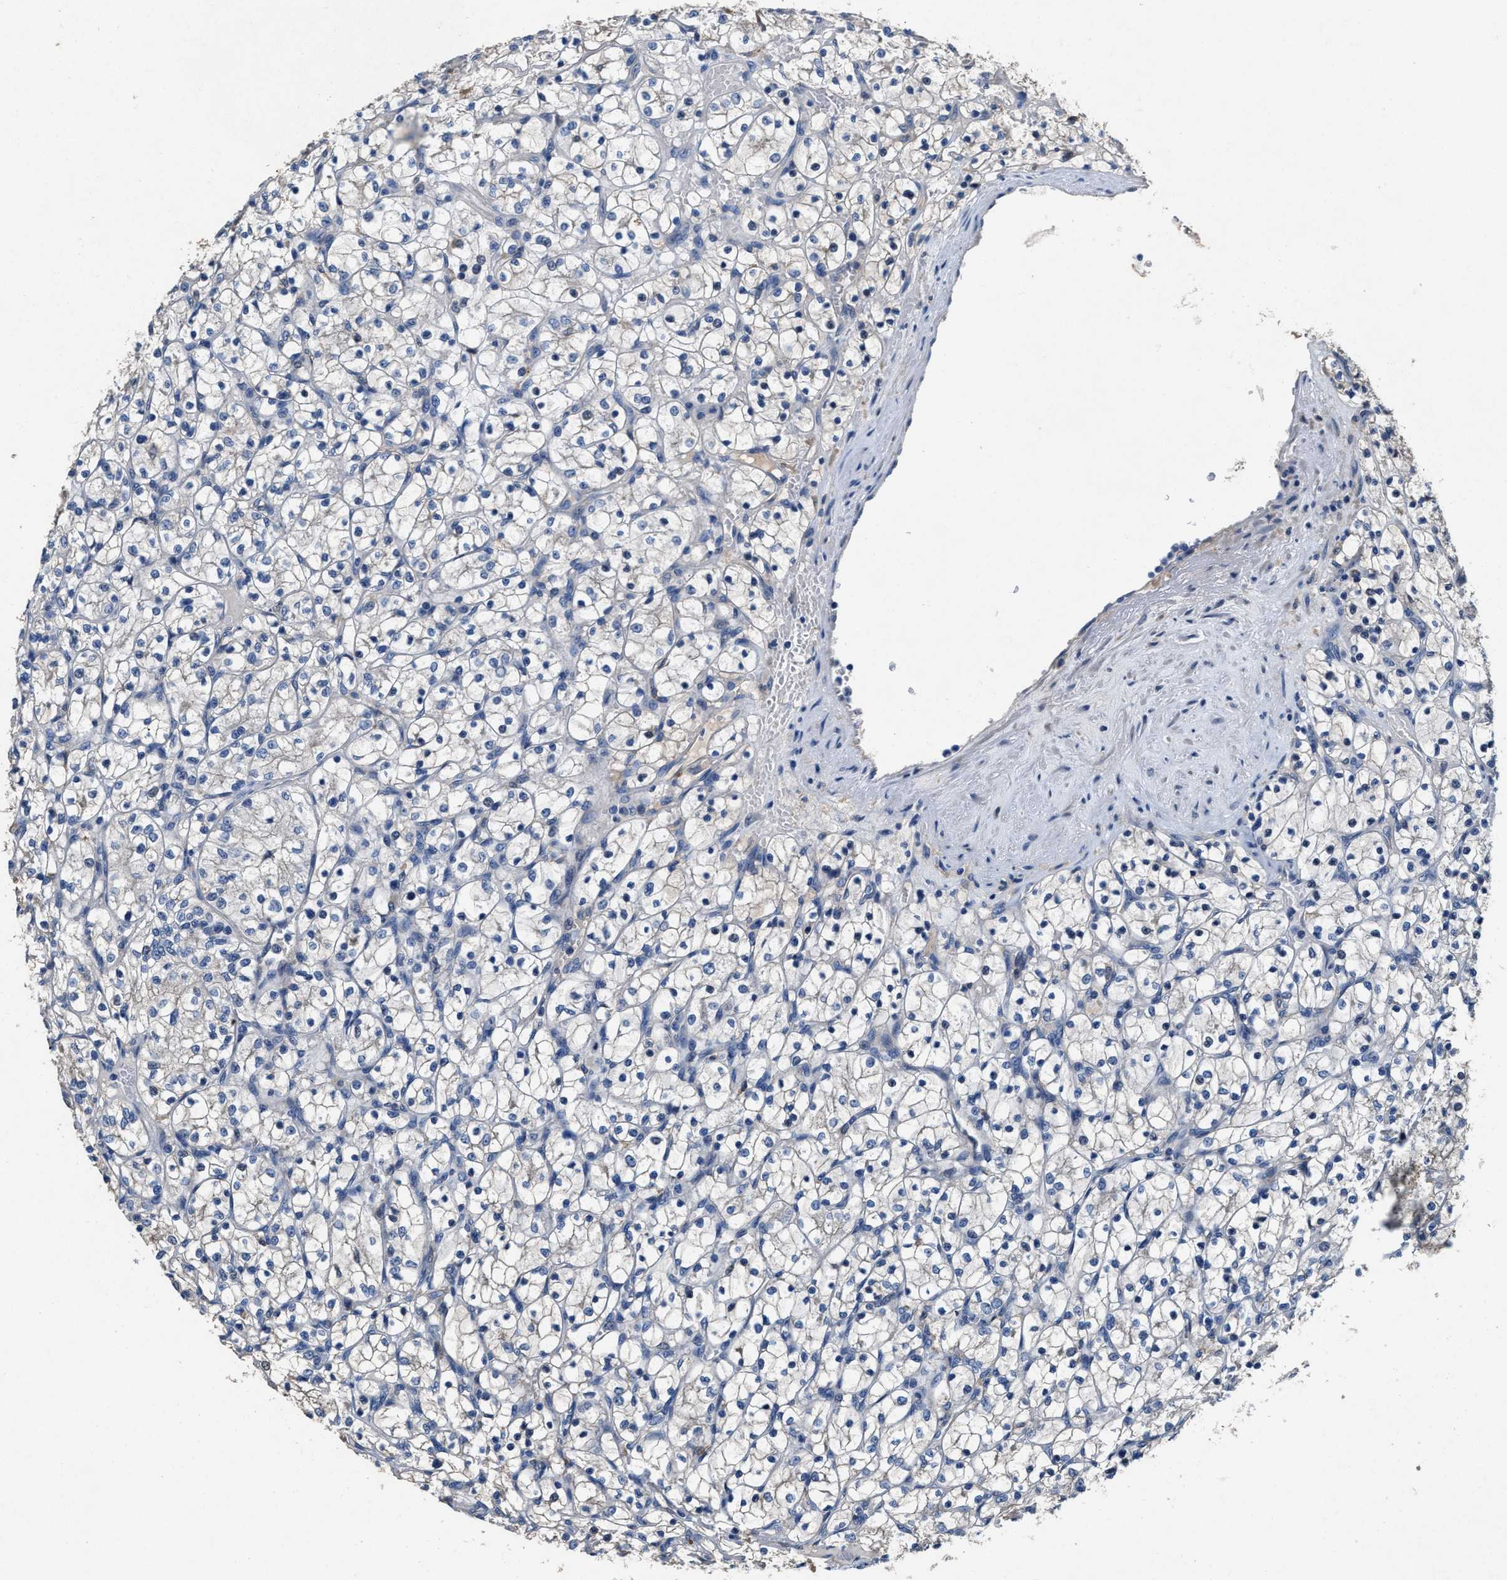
{"staining": {"intensity": "negative", "quantity": "none", "location": "none"}, "tissue": "renal cancer", "cell_type": "Tumor cells", "image_type": "cancer", "snomed": [{"axis": "morphology", "description": "Adenocarcinoma, NOS"}, {"axis": "topography", "description": "Kidney"}], "caption": "The photomicrograph exhibits no significant positivity in tumor cells of renal cancer (adenocarcinoma).", "gene": "PEG10", "patient": {"sex": "female", "age": 69}}